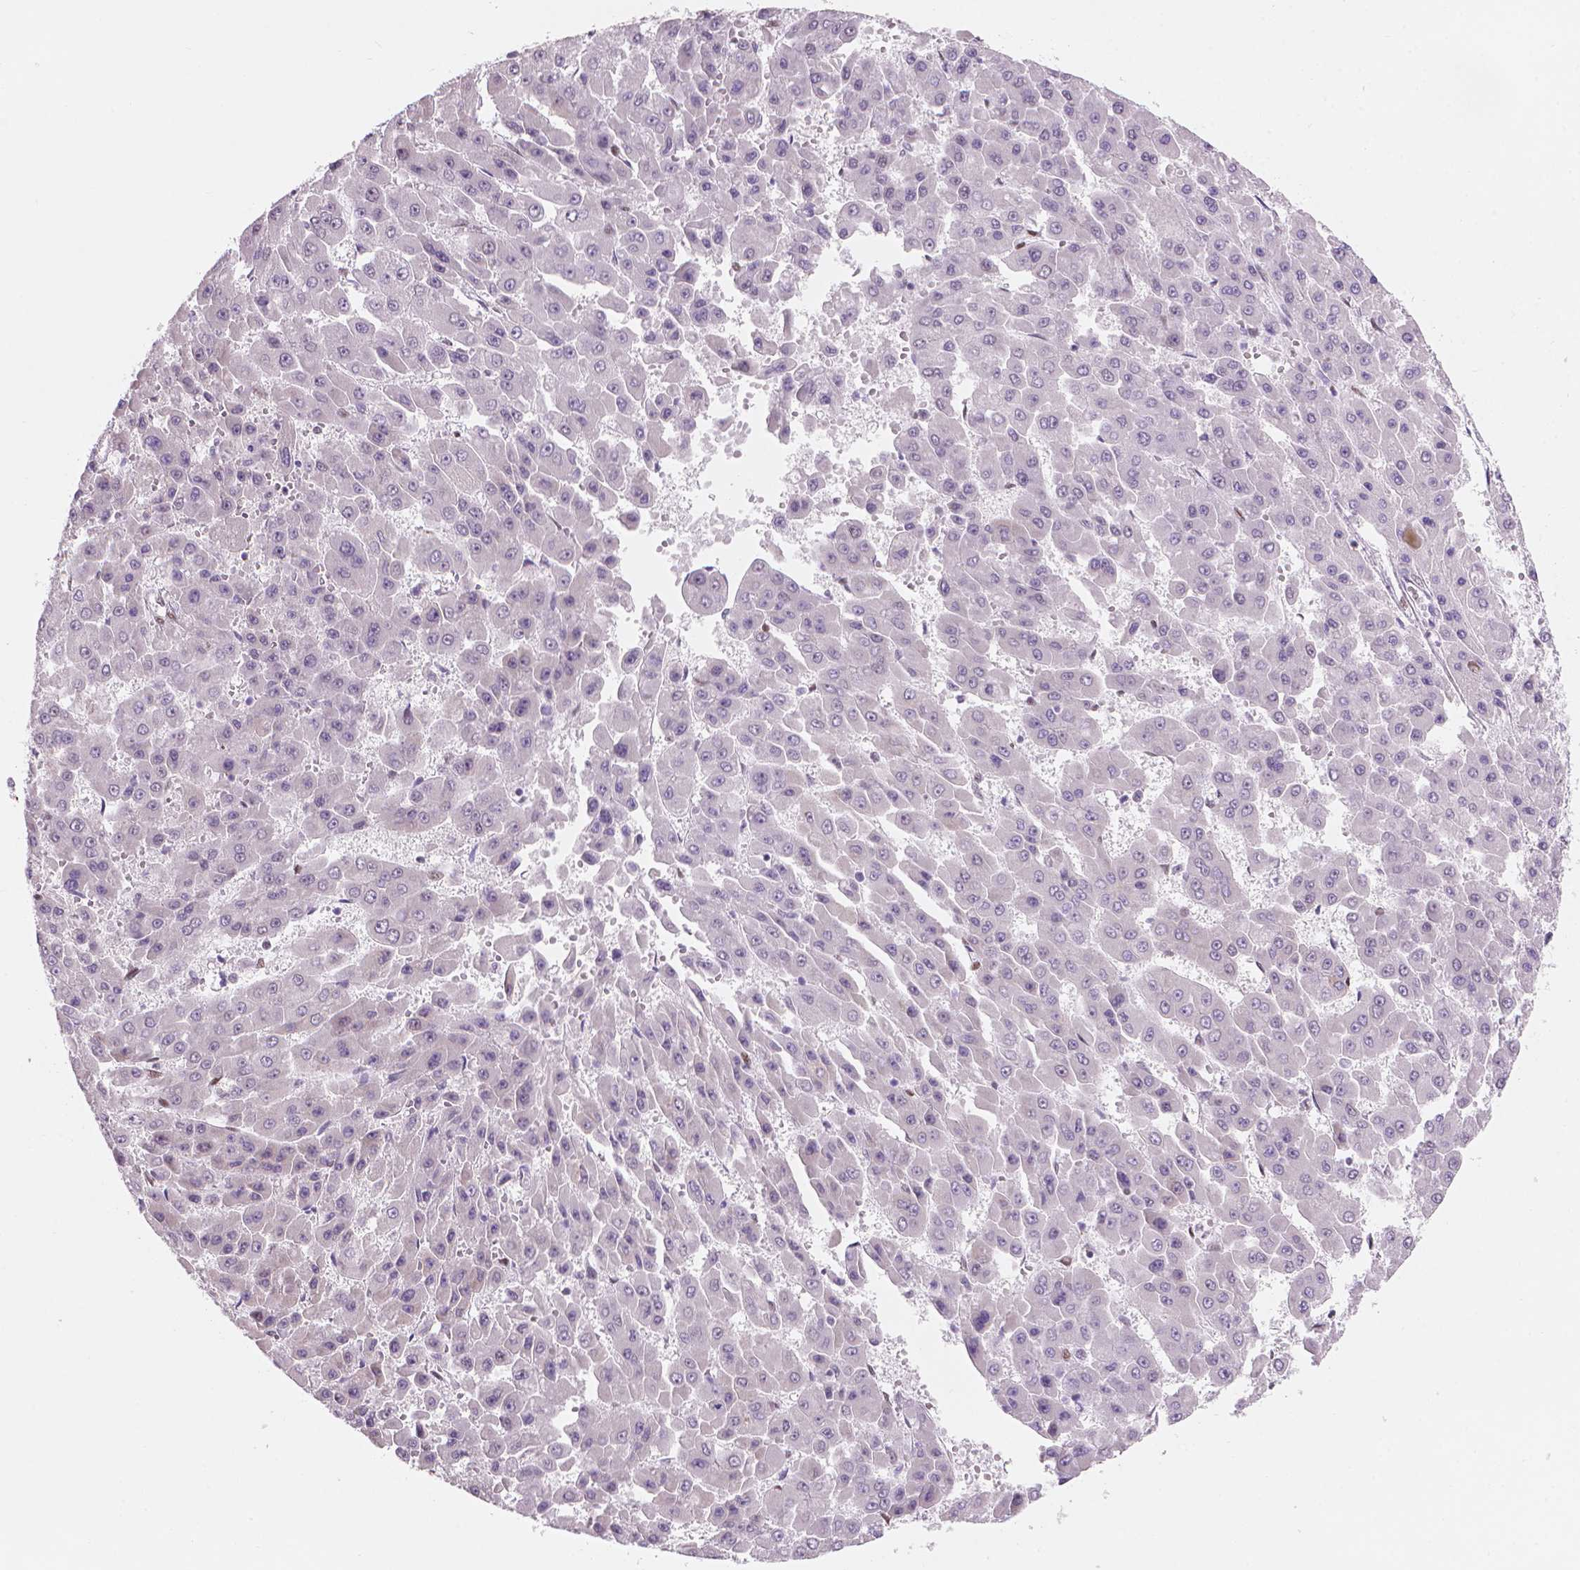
{"staining": {"intensity": "negative", "quantity": "none", "location": "none"}, "tissue": "liver cancer", "cell_type": "Tumor cells", "image_type": "cancer", "snomed": [{"axis": "morphology", "description": "Carcinoma, Hepatocellular, NOS"}, {"axis": "topography", "description": "Liver"}], "caption": "DAB (3,3'-diaminobenzidine) immunohistochemical staining of human liver hepatocellular carcinoma displays no significant staining in tumor cells.", "gene": "PIAS2", "patient": {"sex": "male", "age": 78}}